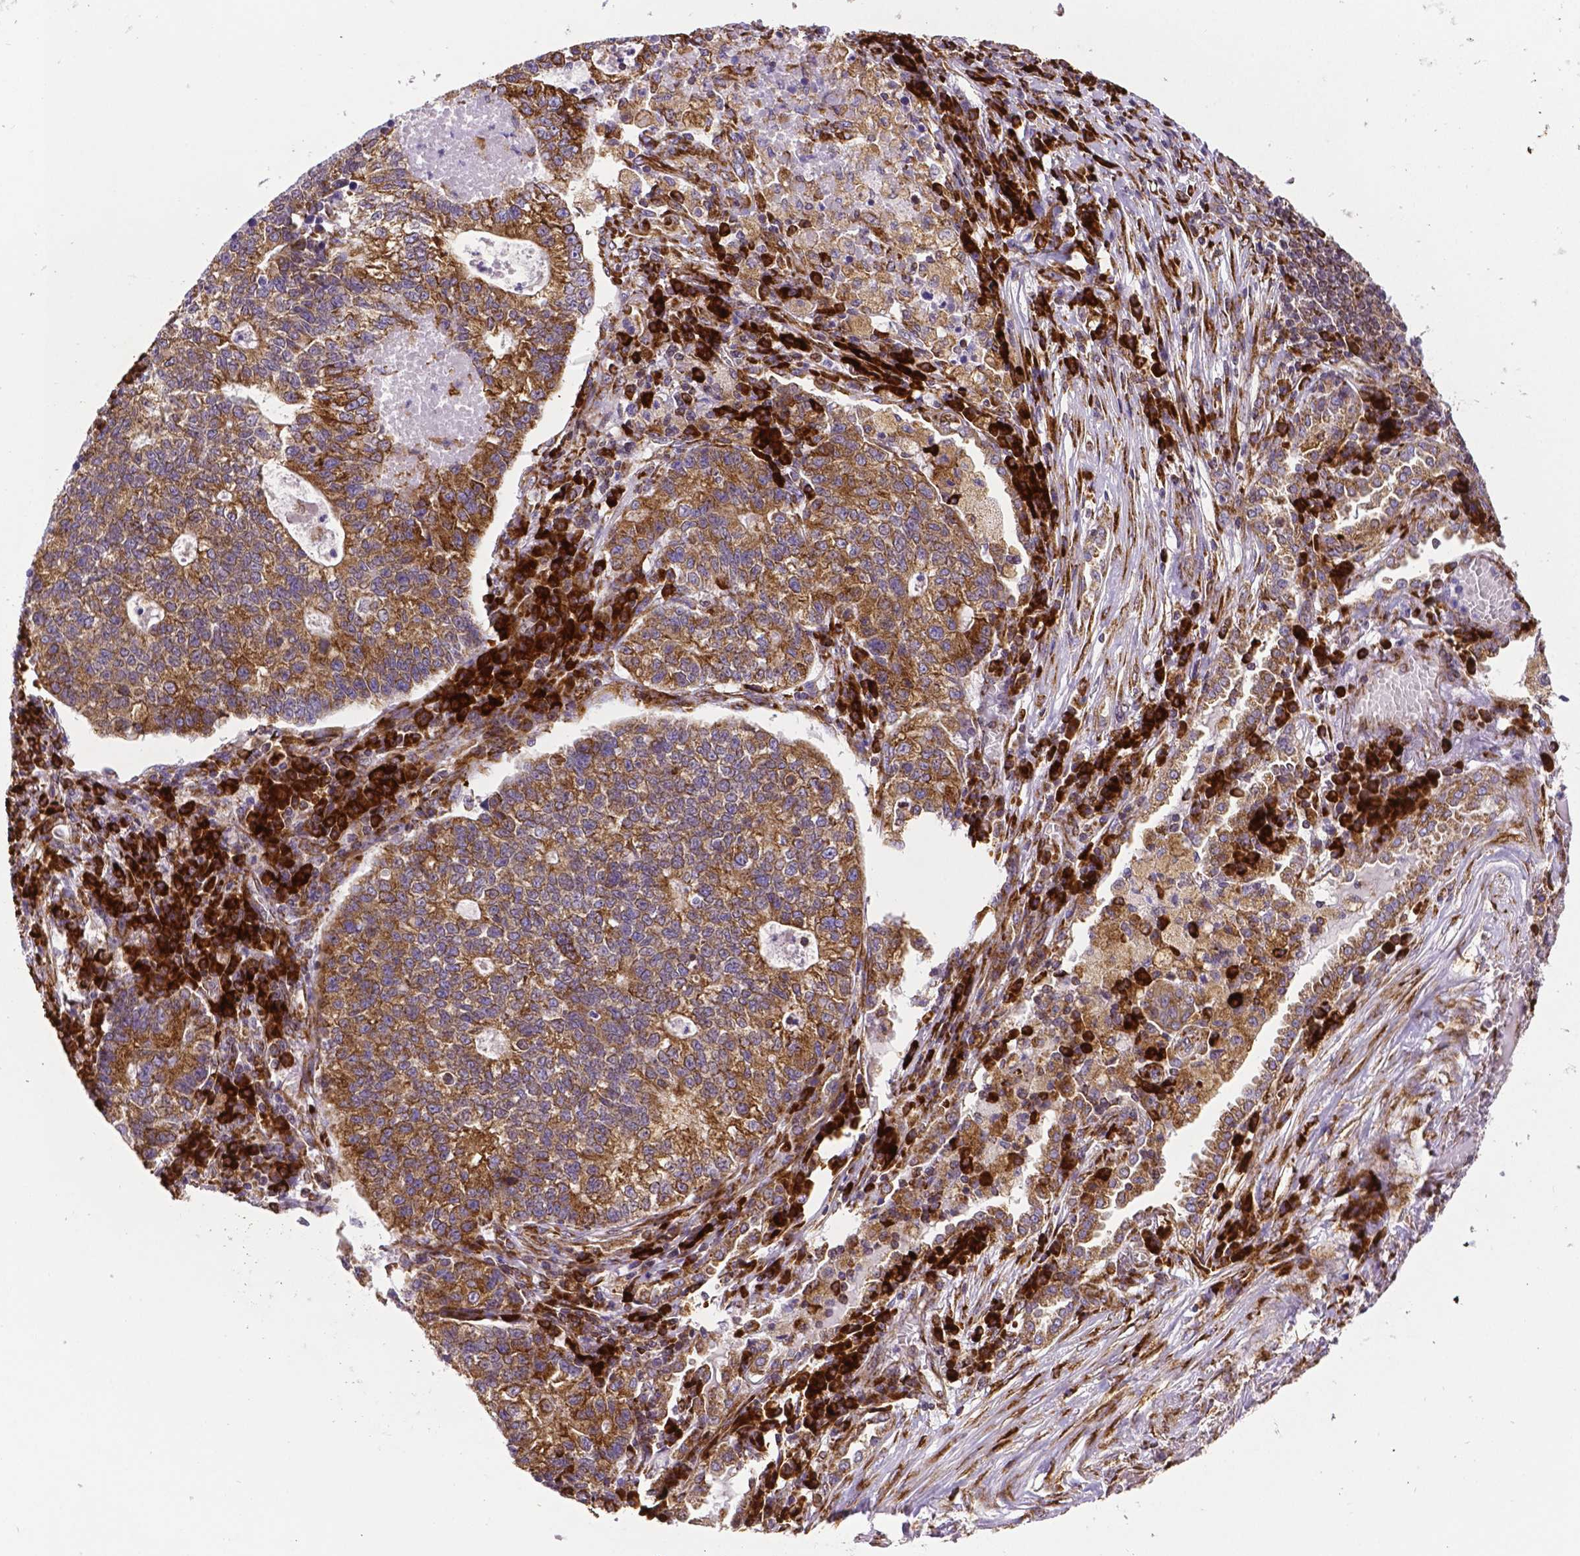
{"staining": {"intensity": "moderate", "quantity": ">75%", "location": "cytoplasmic/membranous"}, "tissue": "lung cancer", "cell_type": "Tumor cells", "image_type": "cancer", "snomed": [{"axis": "morphology", "description": "Adenocarcinoma, NOS"}, {"axis": "topography", "description": "Lung"}], "caption": "Lung cancer stained with a brown dye displays moderate cytoplasmic/membranous positive expression in approximately >75% of tumor cells.", "gene": "MTDH", "patient": {"sex": "male", "age": 57}}